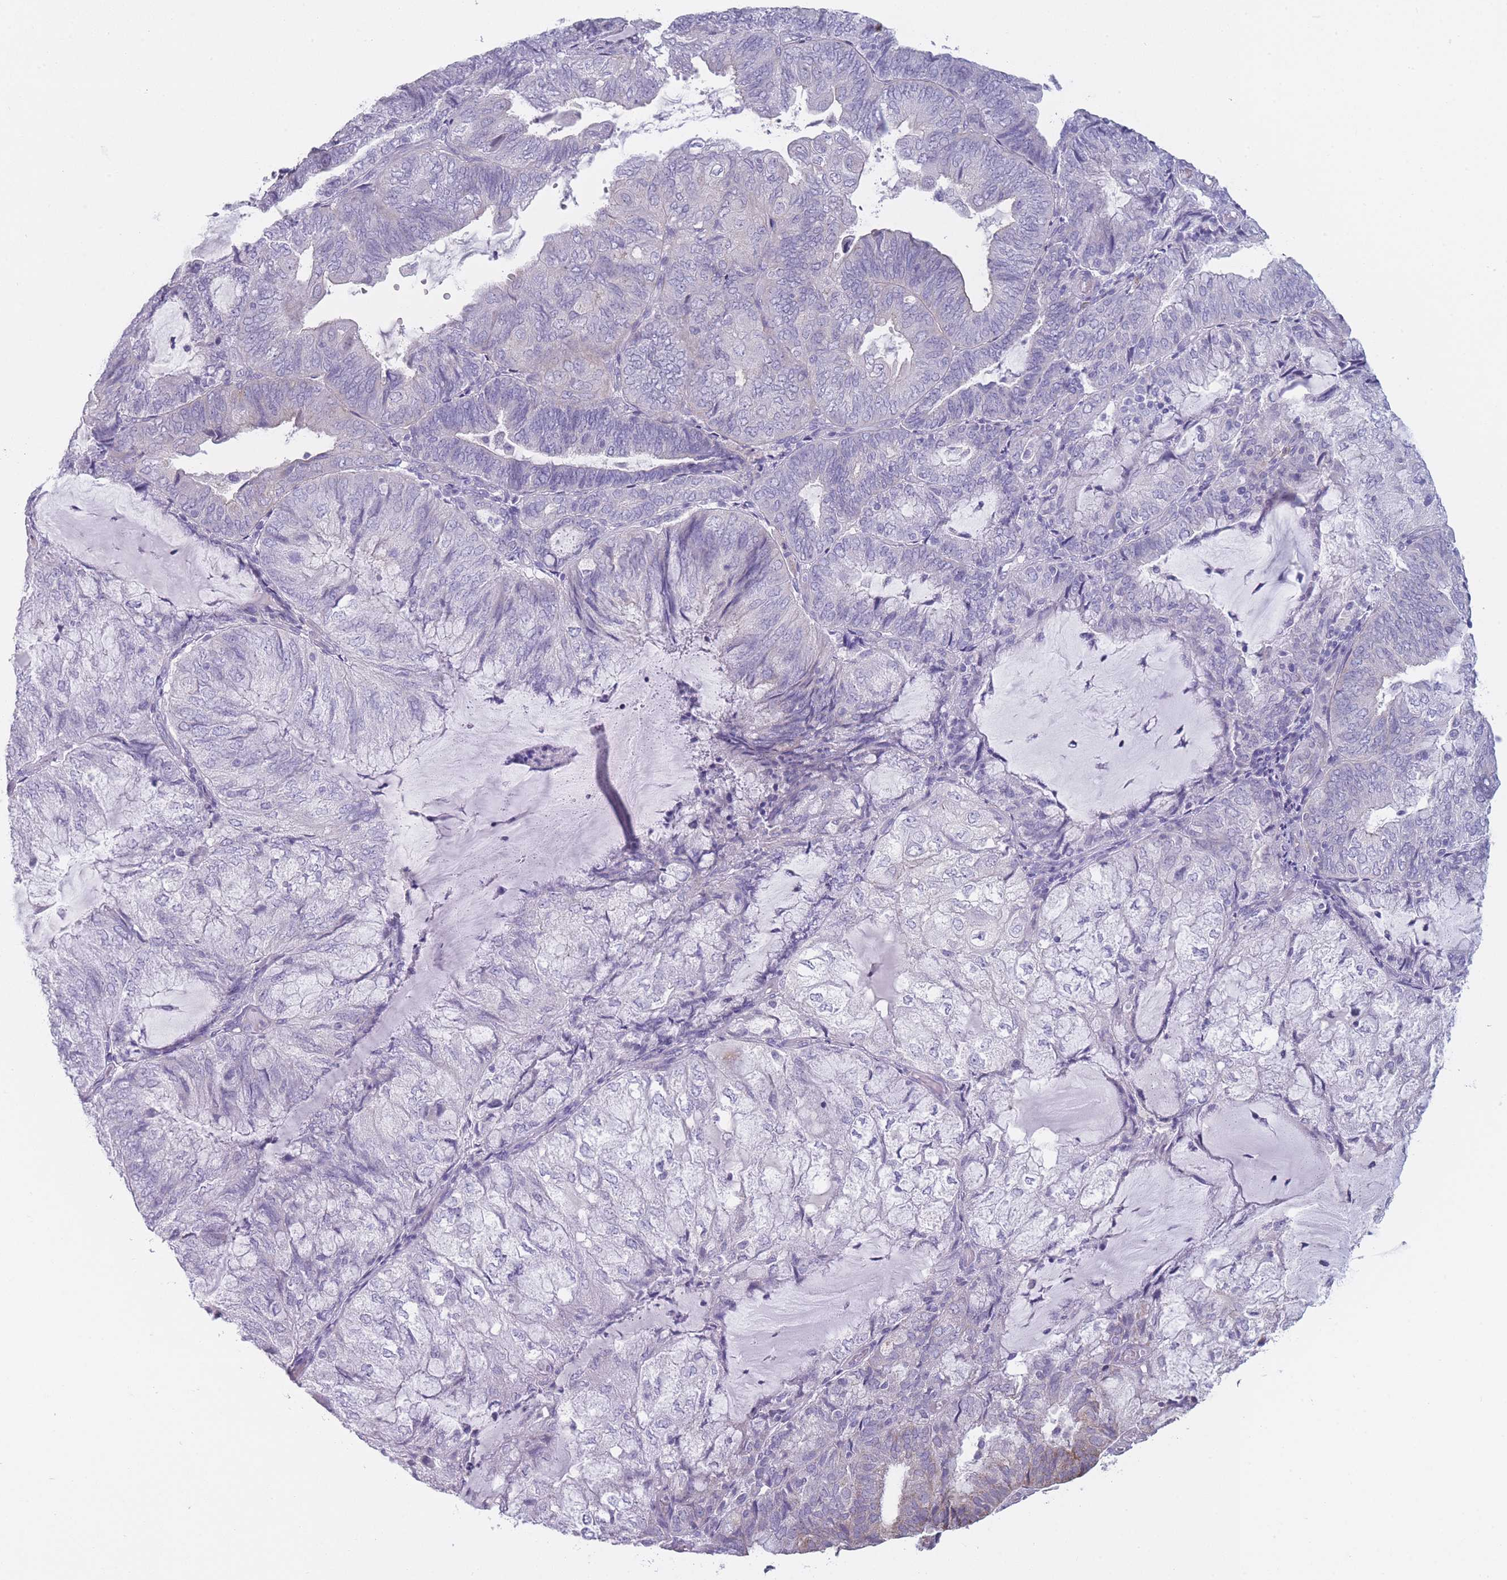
{"staining": {"intensity": "negative", "quantity": "none", "location": "none"}, "tissue": "endometrial cancer", "cell_type": "Tumor cells", "image_type": "cancer", "snomed": [{"axis": "morphology", "description": "Adenocarcinoma, NOS"}, {"axis": "topography", "description": "Endometrium"}], "caption": "Immunohistochemical staining of endometrial cancer (adenocarcinoma) exhibits no significant positivity in tumor cells.", "gene": "DCANP1", "patient": {"sex": "female", "age": 81}}